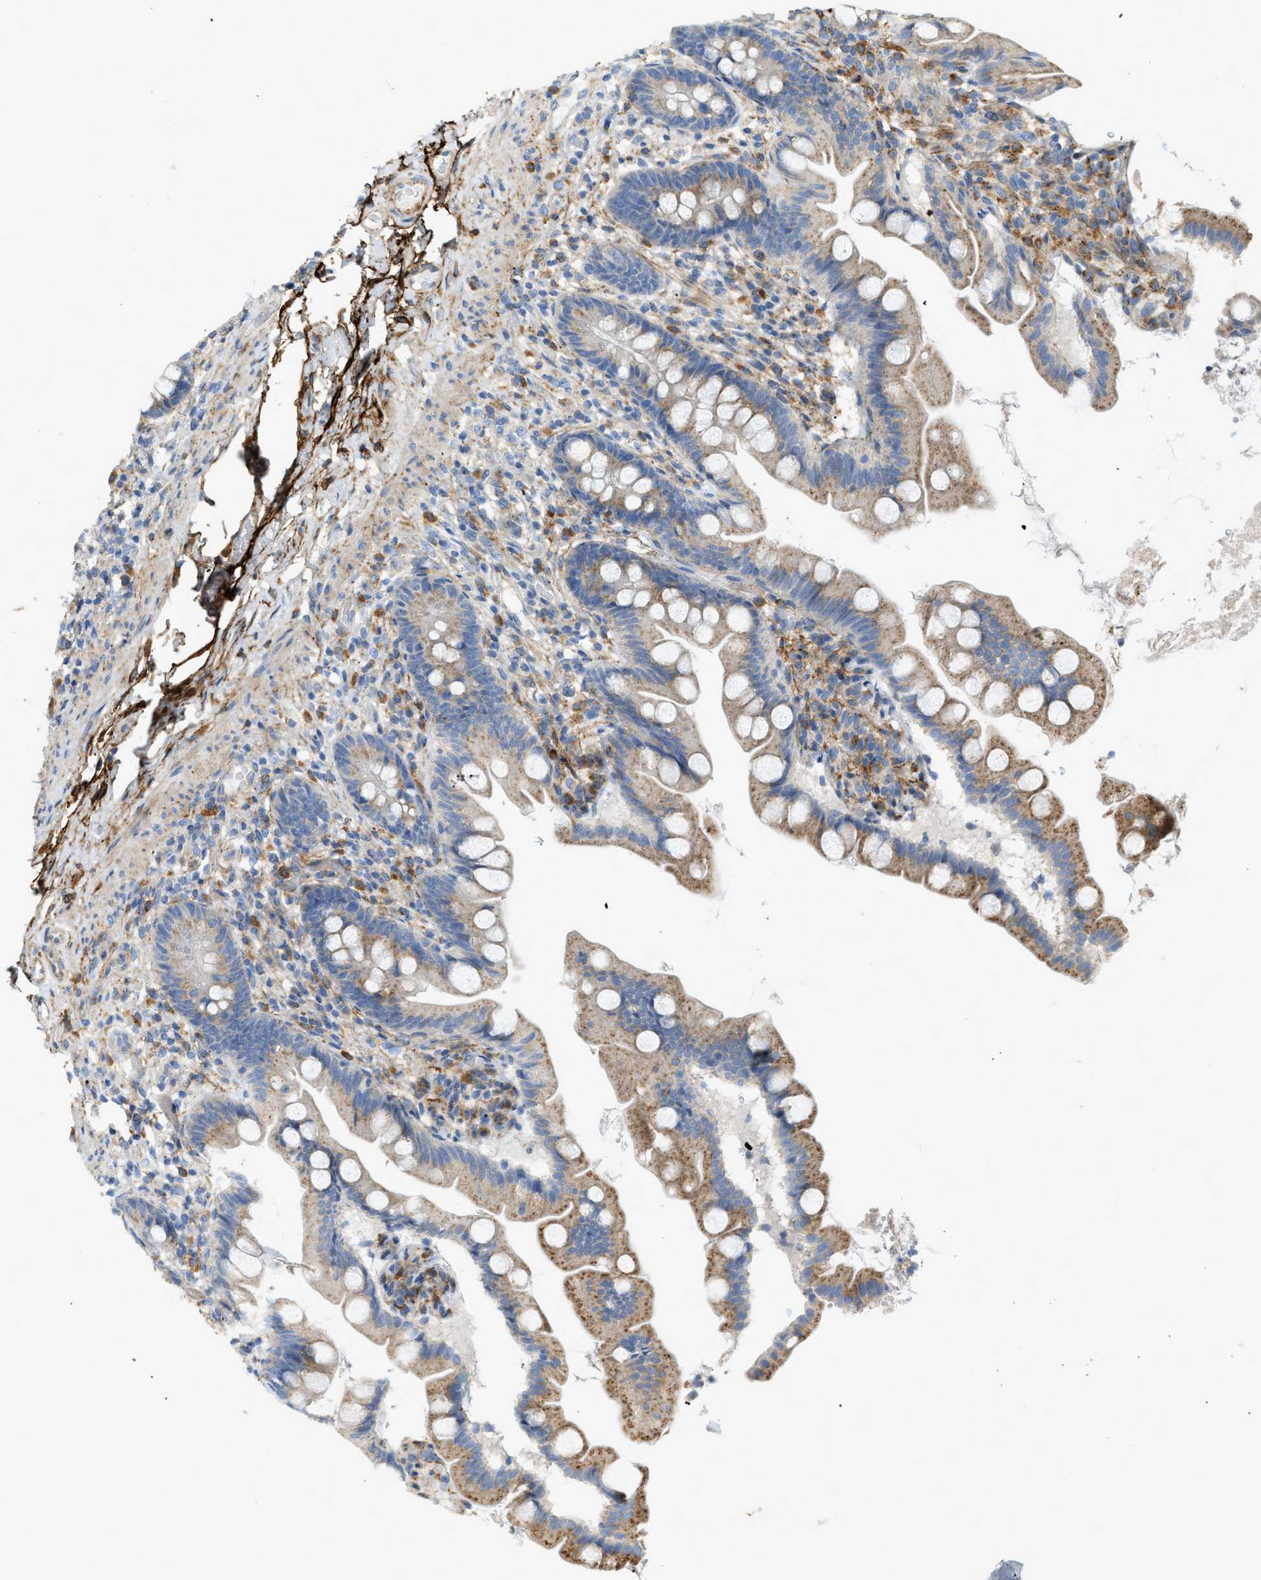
{"staining": {"intensity": "moderate", "quantity": ">75%", "location": "cytoplasmic/membranous"}, "tissue": "small intestine", "cell_type": "Glandular cells", "image_type": "normal", "snomed": [{"axis": "morphology", "description": "Normal tissue, NOS"}, {"axis": "topography", "description": "Small intestine"}], "caption": "Protein expression analysis of normal human small intestine reveals moderate cytoplasmic/membranous expression in approximately >75% of glandular cells. (IHC, brightfield microscopy, high magnification).", "gene": "LMBRD1", "patient": {"sex": "female", "age": 56}}